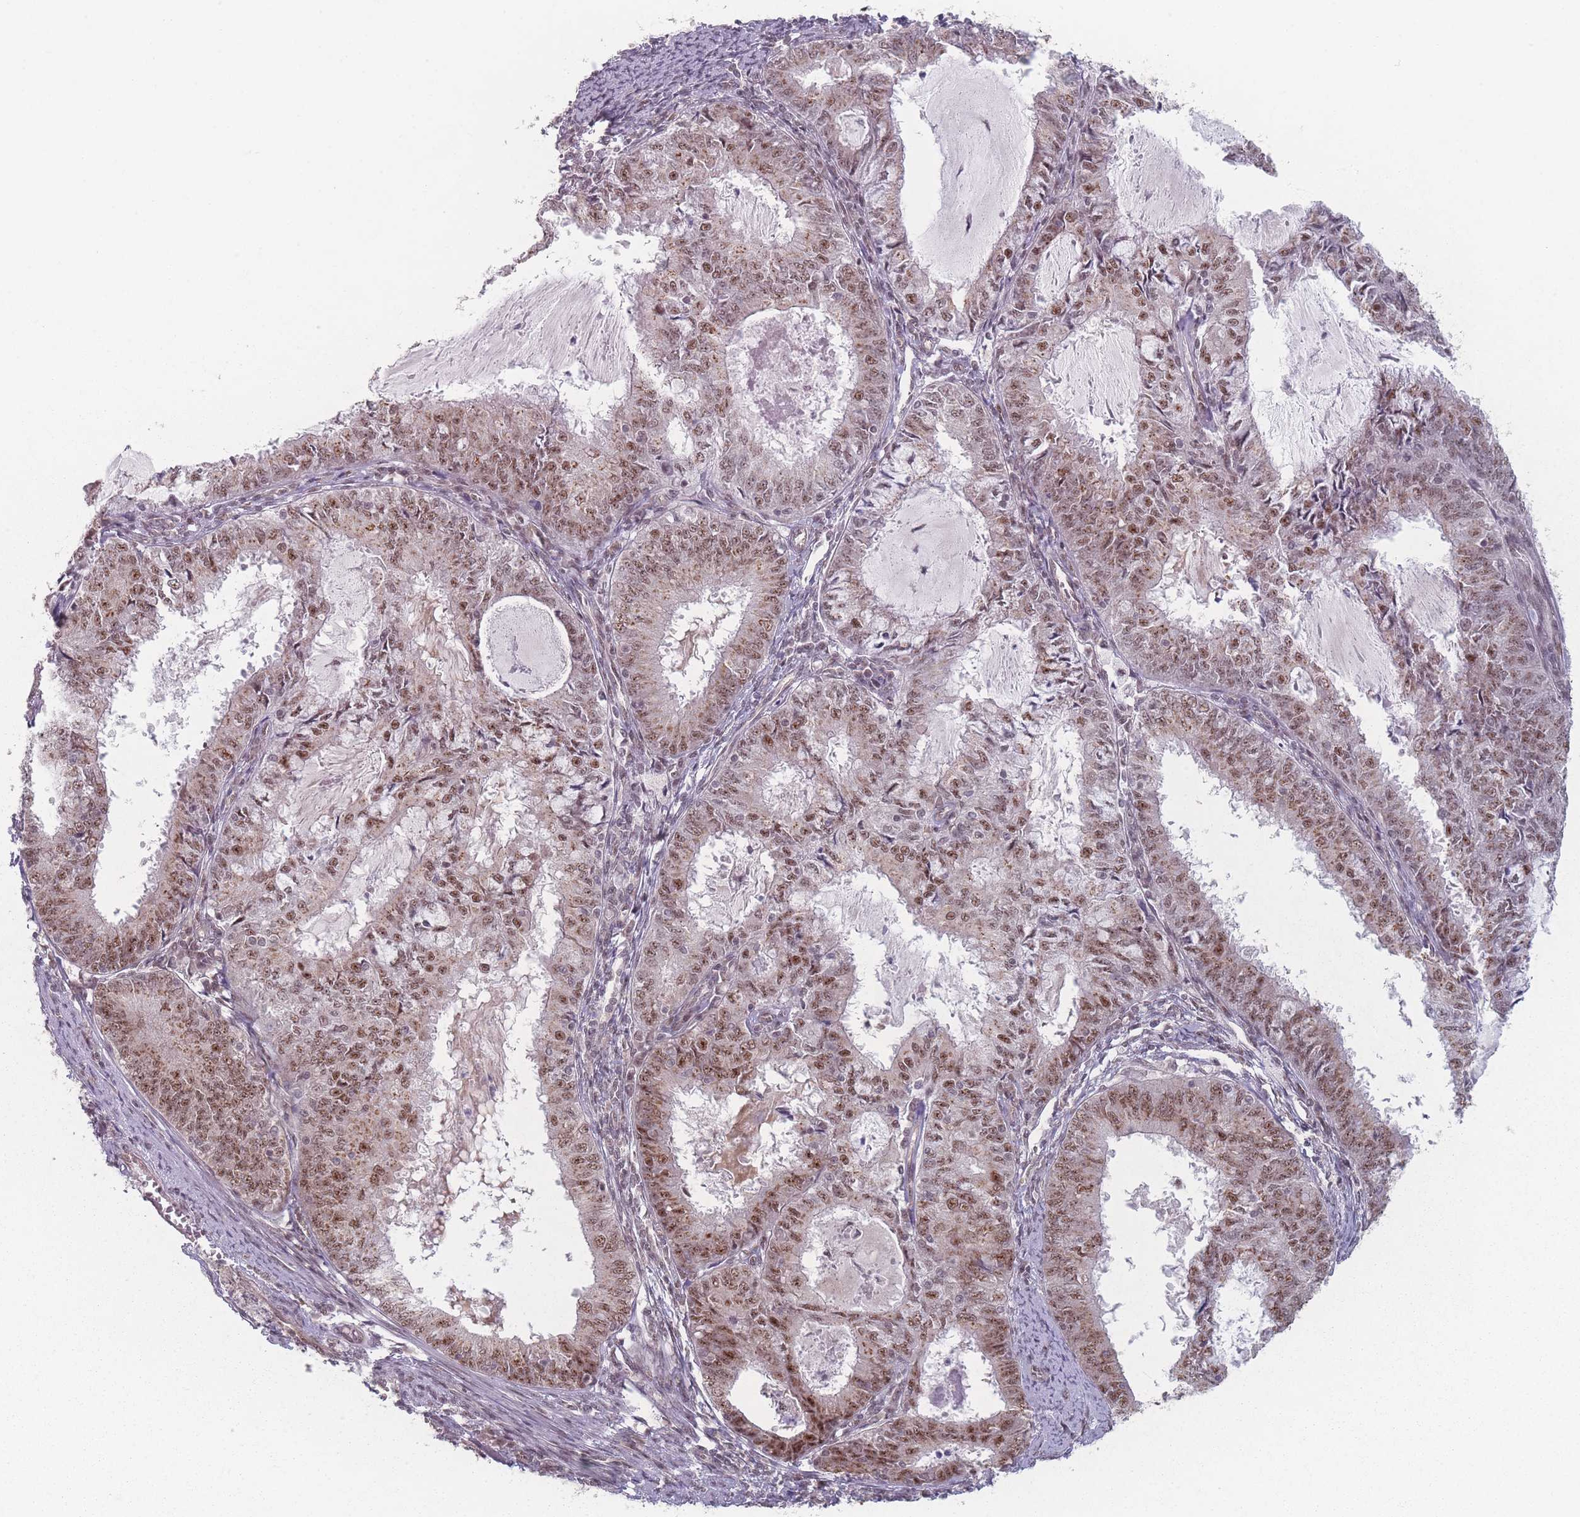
{"staining": {"intensity": "moderate", "quantity": ">75%", "location": "nuclear"}, "tissue": "endometrial cancer", "cell_type": "Tumor cells", "image_type": "cancer", "snomed": [{"axis": "morphology", "description": "Adenocarcinoma, NOS"}, {"axis": "topography", "description": "Endometrium"}], "caption": "Immunohistochemical staining of endometrial cancer reveals moderate nuclear protein expression in about >75% of tumor cells. (DAB IHC, brown staining for protein, blue staining for nuclei).", "gene": "ZC3H14", "patient": {"sex": "female", "age": 57}}